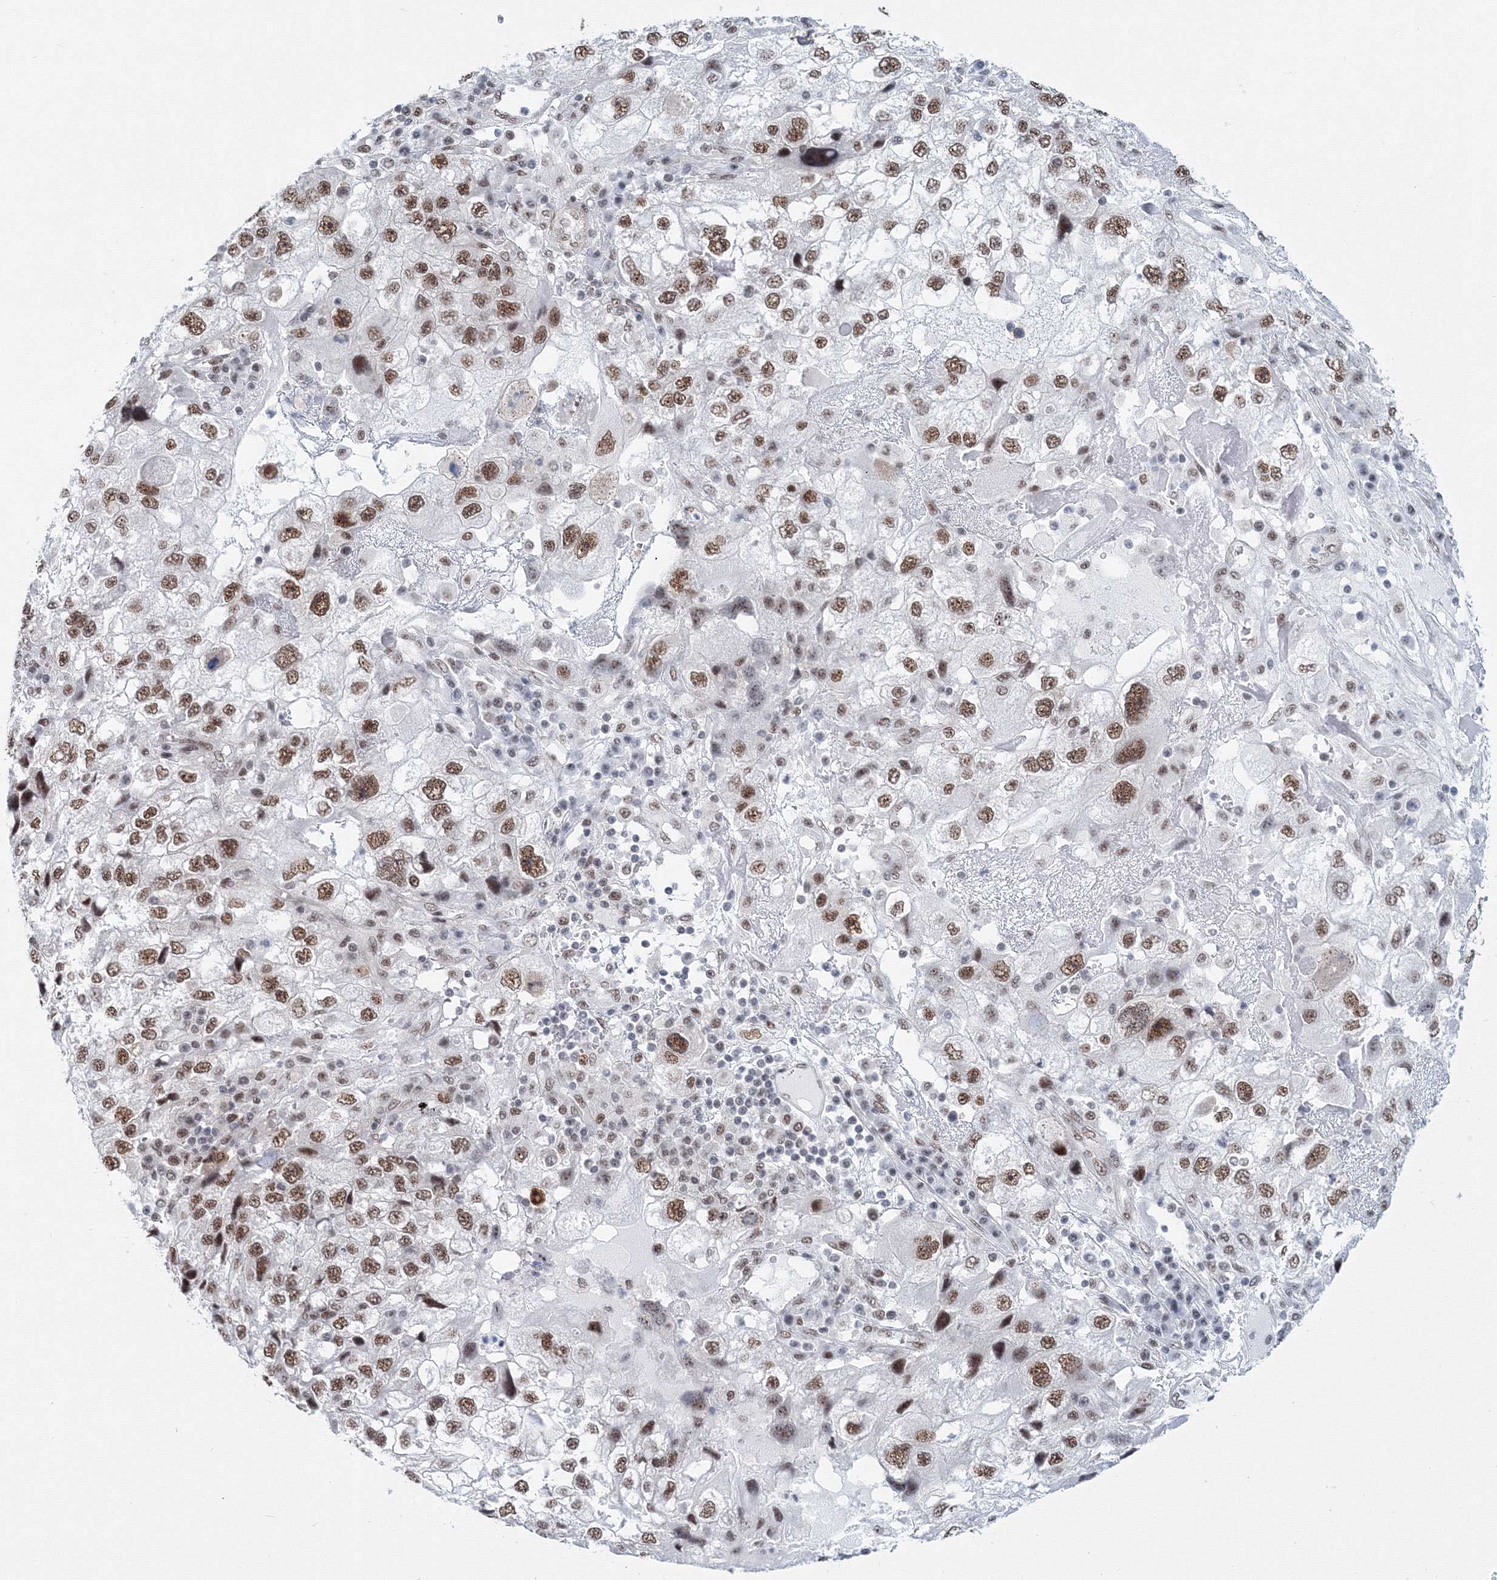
{"staining": {"intensity": "moderate", "quantity": ">75%", "location": "nuclear"}, "tissue": "endometrial cancer", "cell_type": "Tumor cells", "image_type": "cancer", "snomed": [{"axis": "morphology", "description": "Adenocarcinoma, NOS"}, {"axis": "topography", "description": "Endometrium"}], "caption": "Immunohistochemical staining of adenocarcinoma (endometrial) demonstrates medium levels of moderate nuclear positivity in about >75% of tumor cells.", "gene": "SF3B6", "patient": {"sex": "female", "age": 49}}